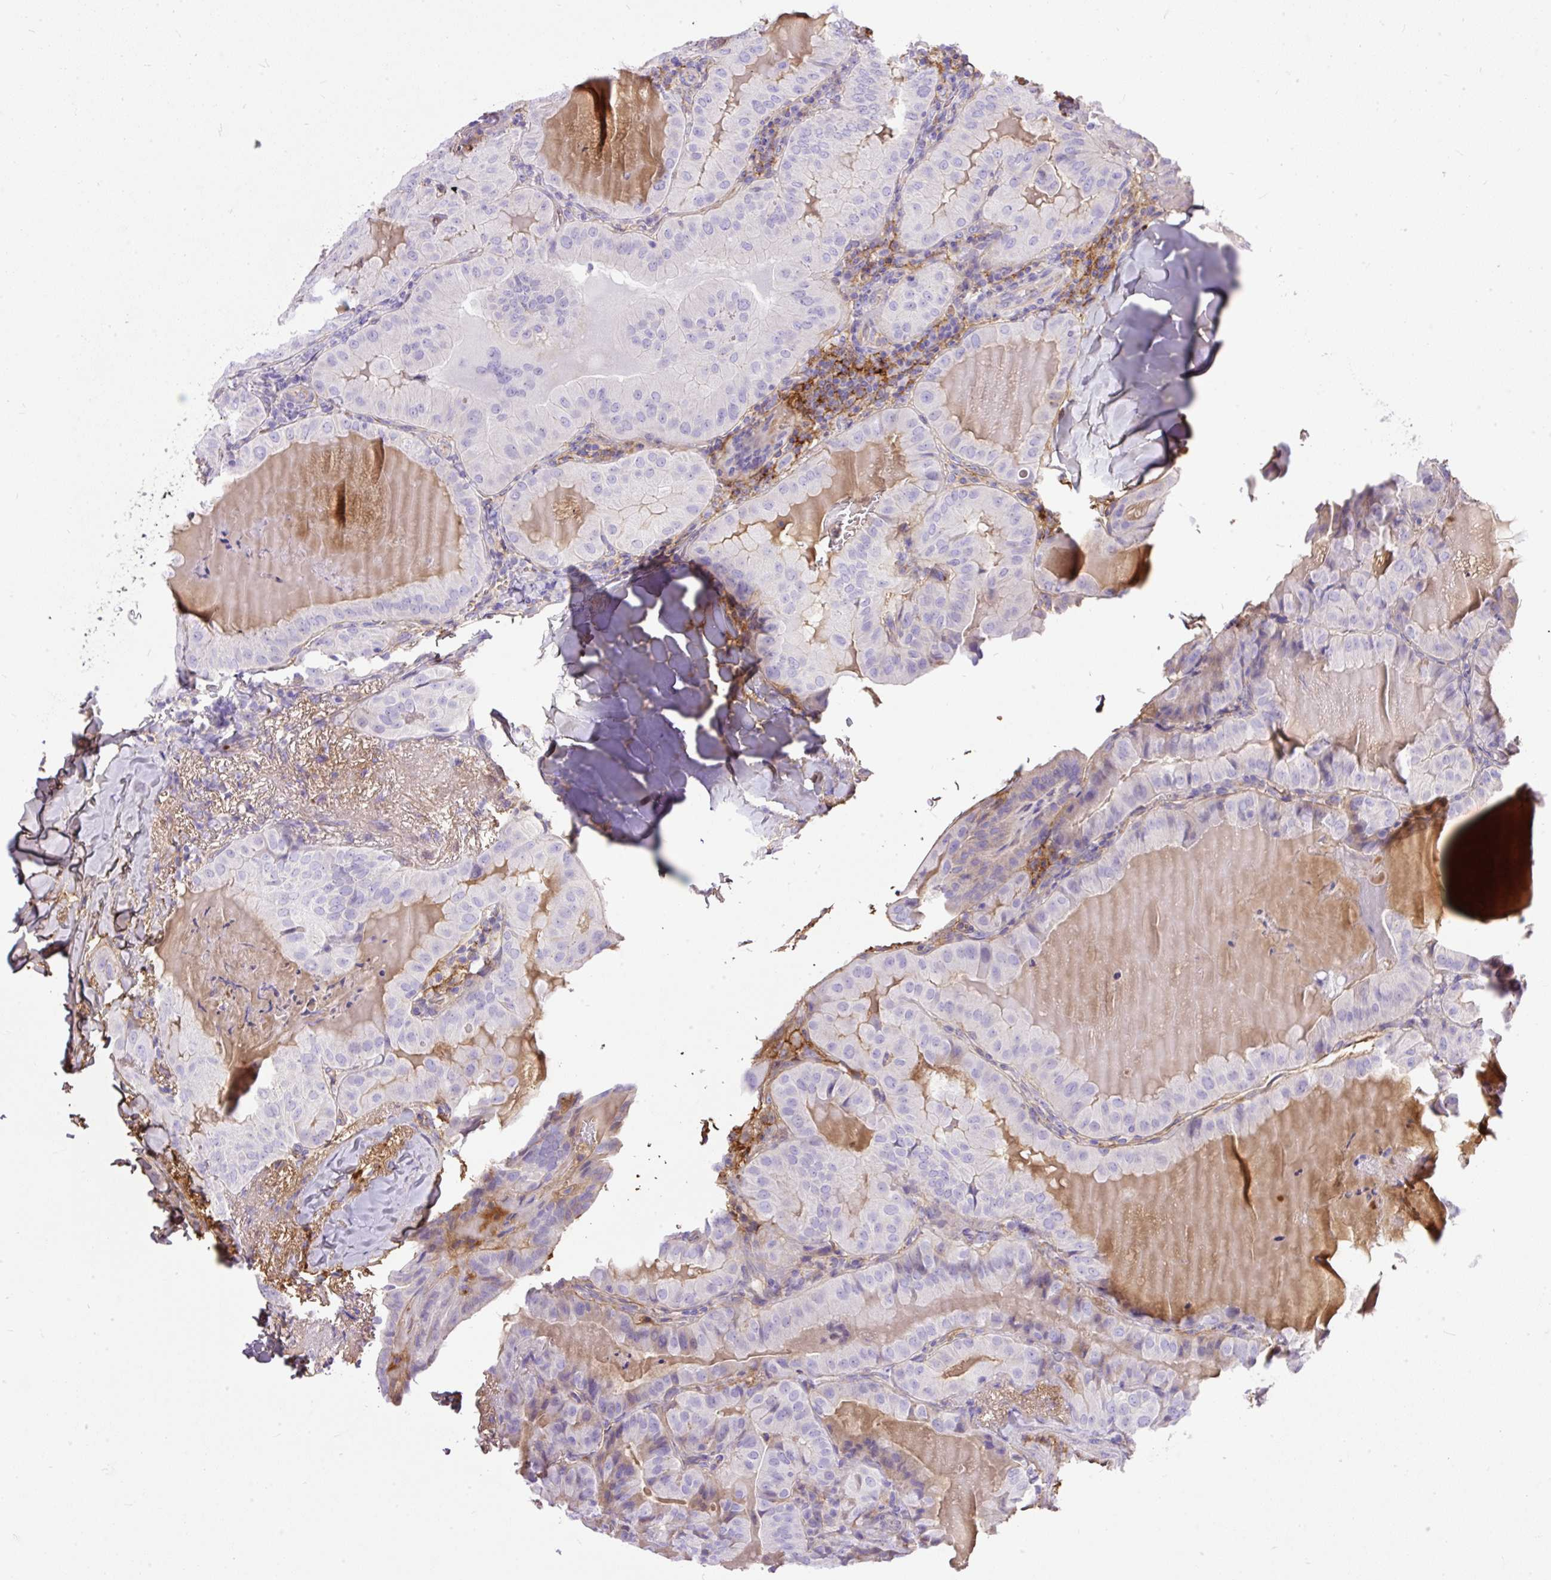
{"staining": {"intensity": "negative", "quantity": "none", "location": "none"}, "tissue": "thyroid cancer", "cell_type": "Tumor cells", "image_type": "cancer", "snomed": [{"axis": "morphology", "description": "Papillary adenocarcinoma, NOS"}, {"axis": "topography", "description": "Thyroid gland"}], "caption": "Thyroid papillary adenocarcinoma was stained to show a protein in brown. There is no significant expression in tumor cells.", "gene": "CLEC3B", "patient": {"sex": "female", "age": 68}}